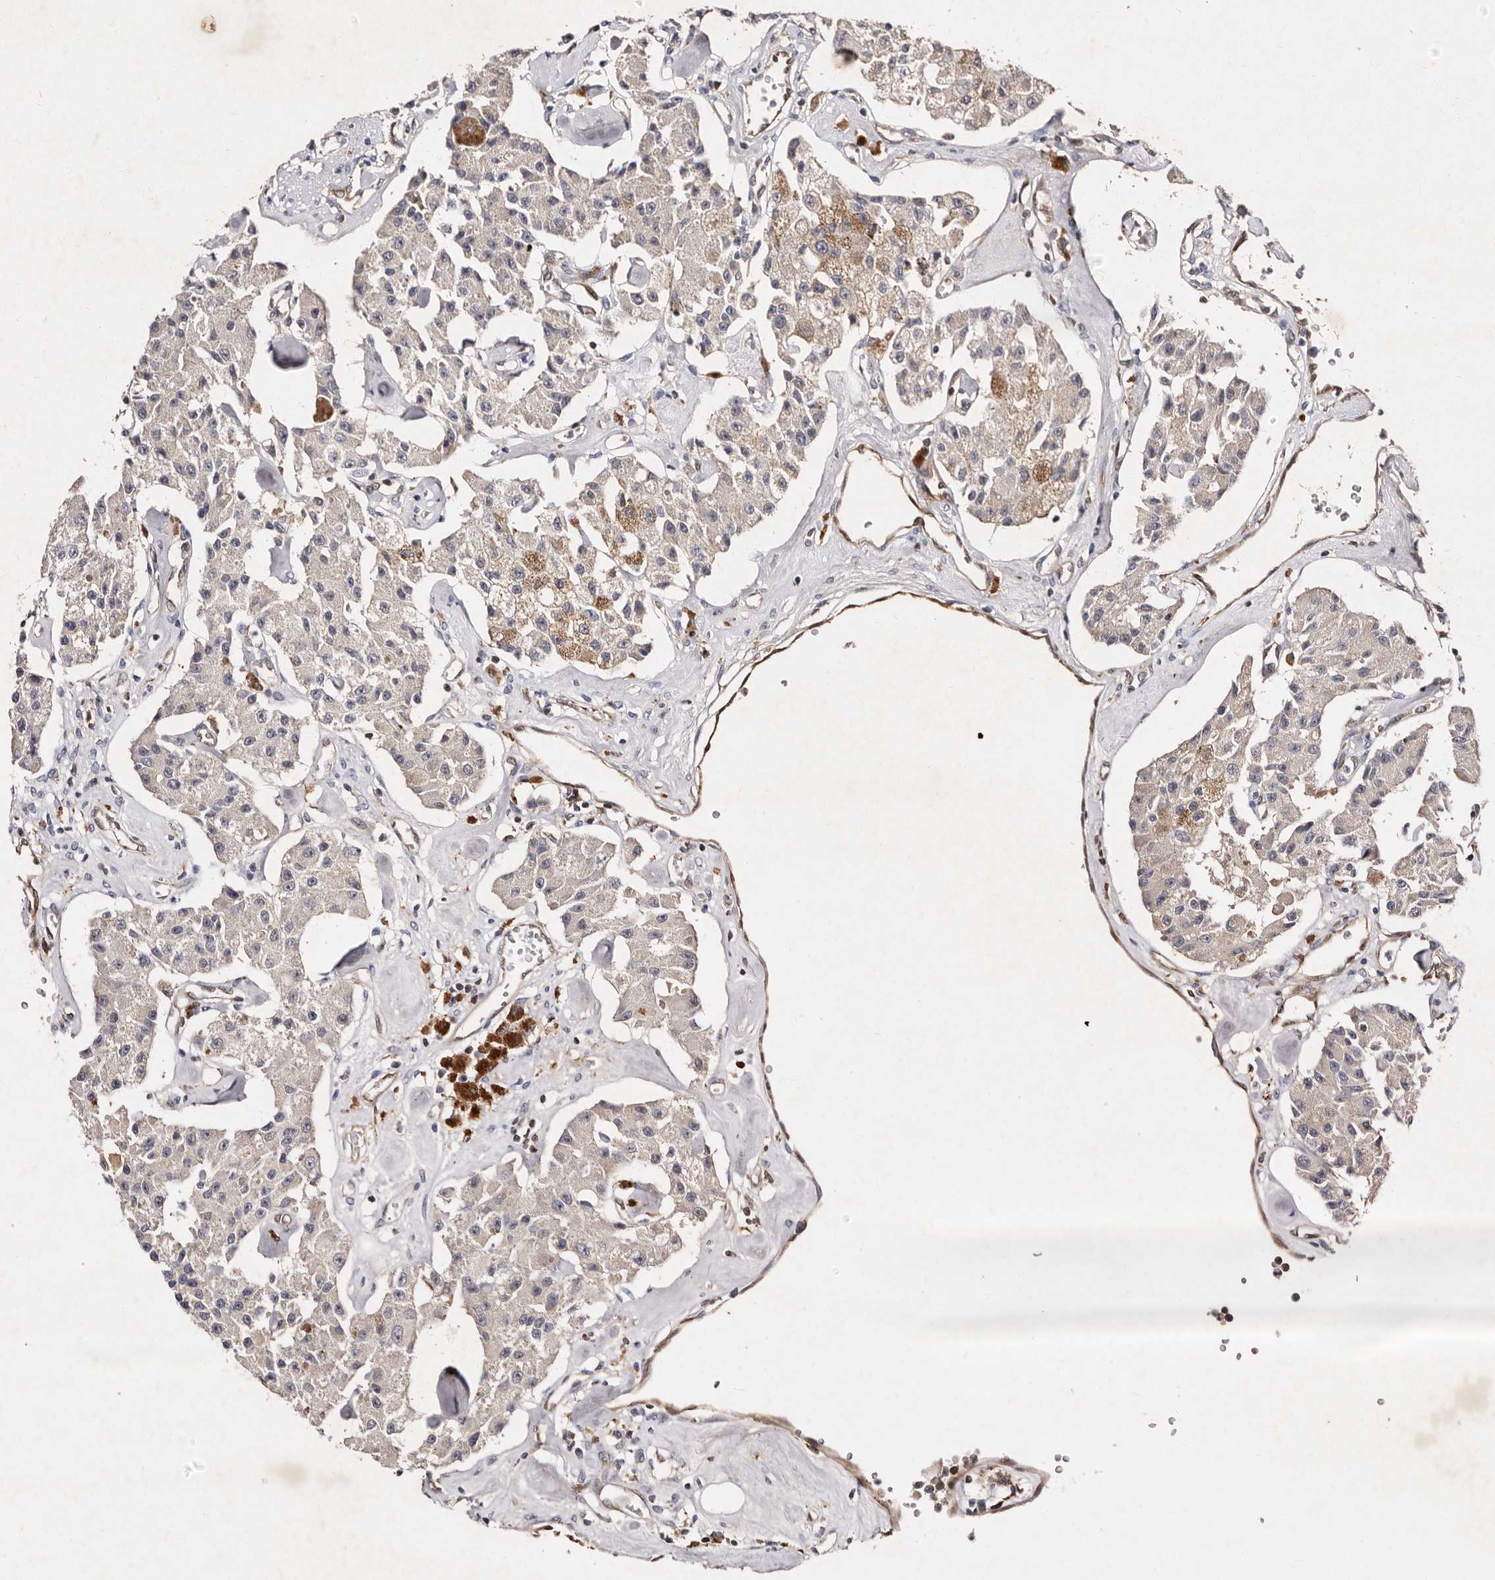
{"staining": {"intensity": "negative", "quantity": "none", "location": "none"}, "tissue": "carcinoid", "cell_type": "Tumor cells", "image_type": "cancer", "snomed": [{"axis": "morphology", "description": "Carcinoid, malignant, NOS"}, {"axis": "topography", "description": "Pancreas"}], "caption": "High power microscopy micrograph of an immunohistochemistry image of malignant carcinoid, revealing no significant expression in tumor cells. Nuclei are stained in blue.", "gene": "GIMAP4", "patient": {"sex": "male", "age": 41}}